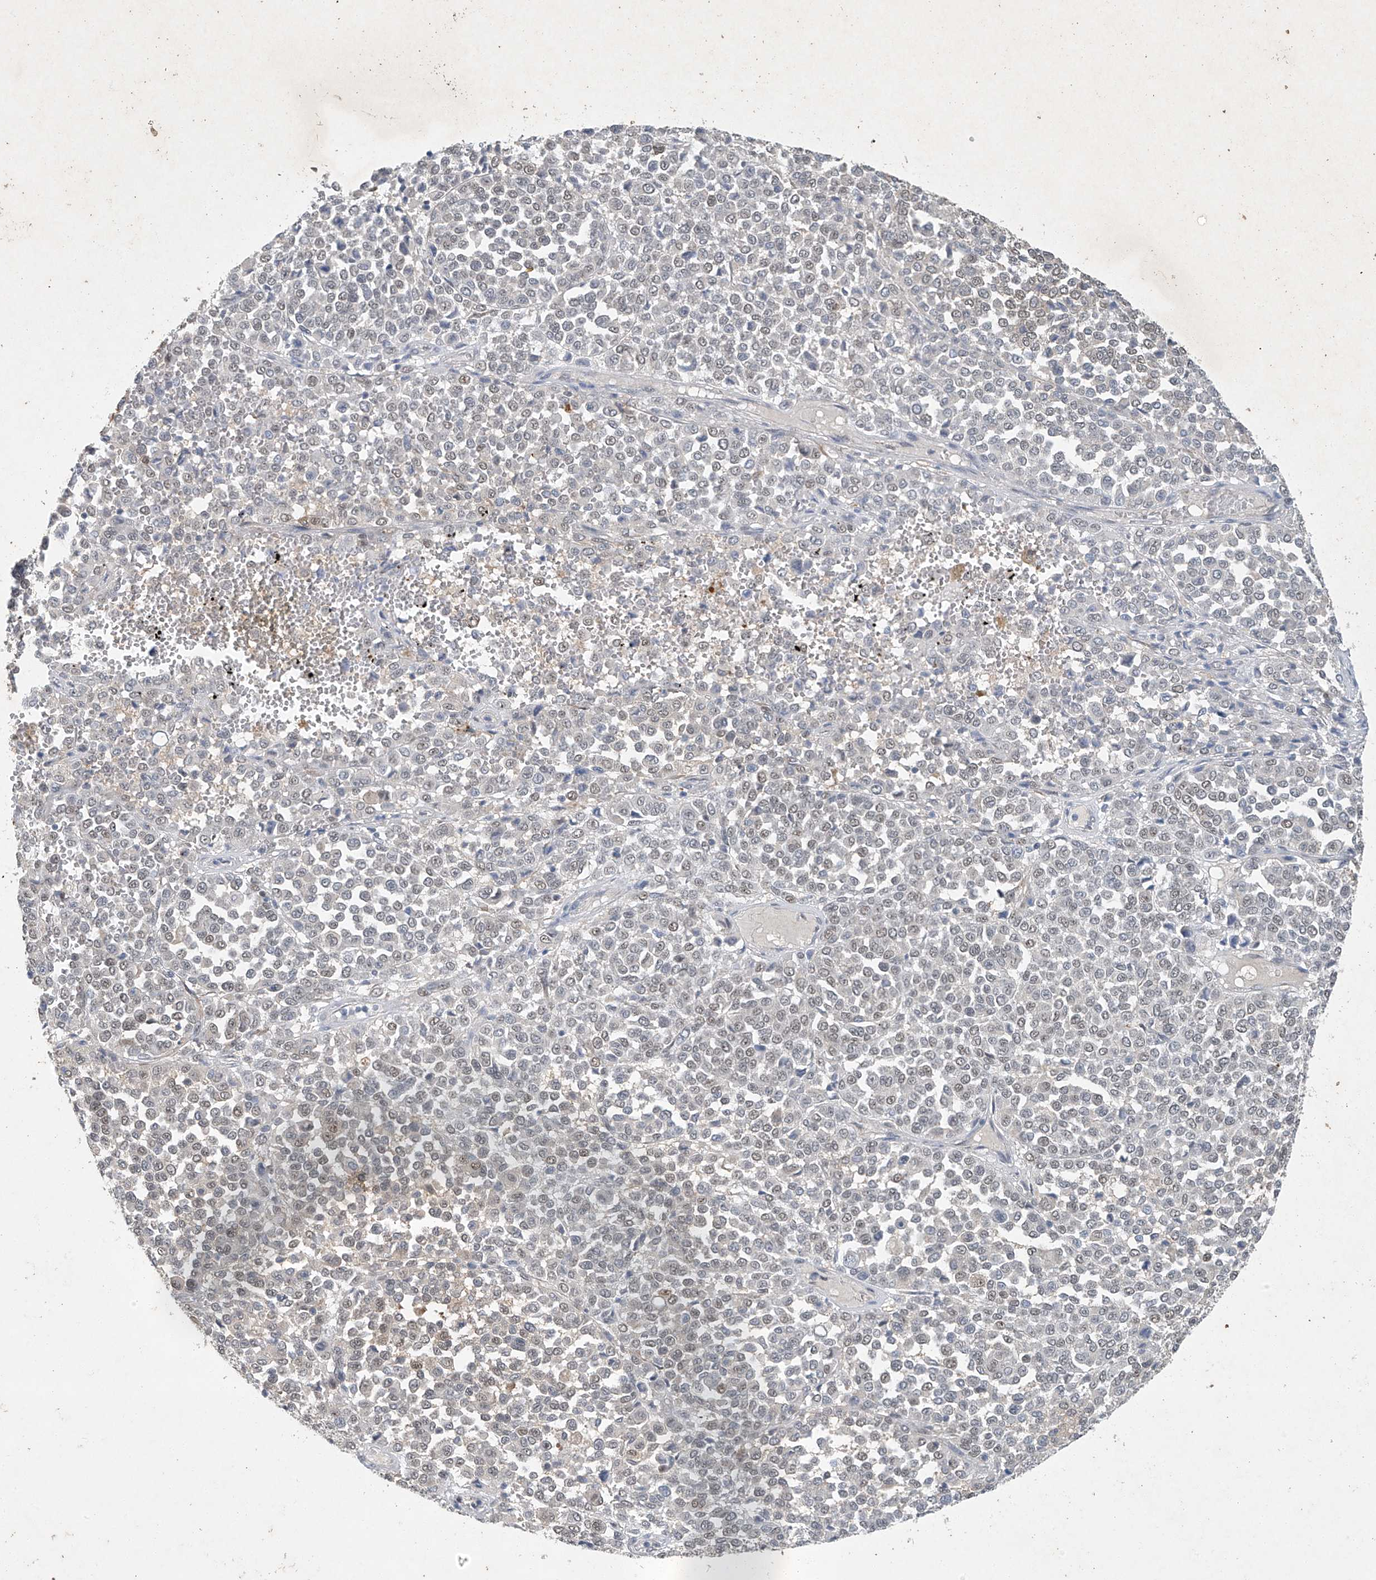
{"staining": {"intensity": "weak", "quantity": "<25%", "location": "nuclear"}, "tissue": "melanoma", "cell_type": "Tumor cells", "image_type": "cancer", "snomed": [{"axis": "morphology", "description": "Malignant melanoma, Metastatic site"}, {"axis": "topography", "description": "Pancreas"}], "caption": "Image shows no protein positivity in tumor cells of melanoma tissue.", "gene": "TAF8", "patient": {"sex": "female", "age": 30}}